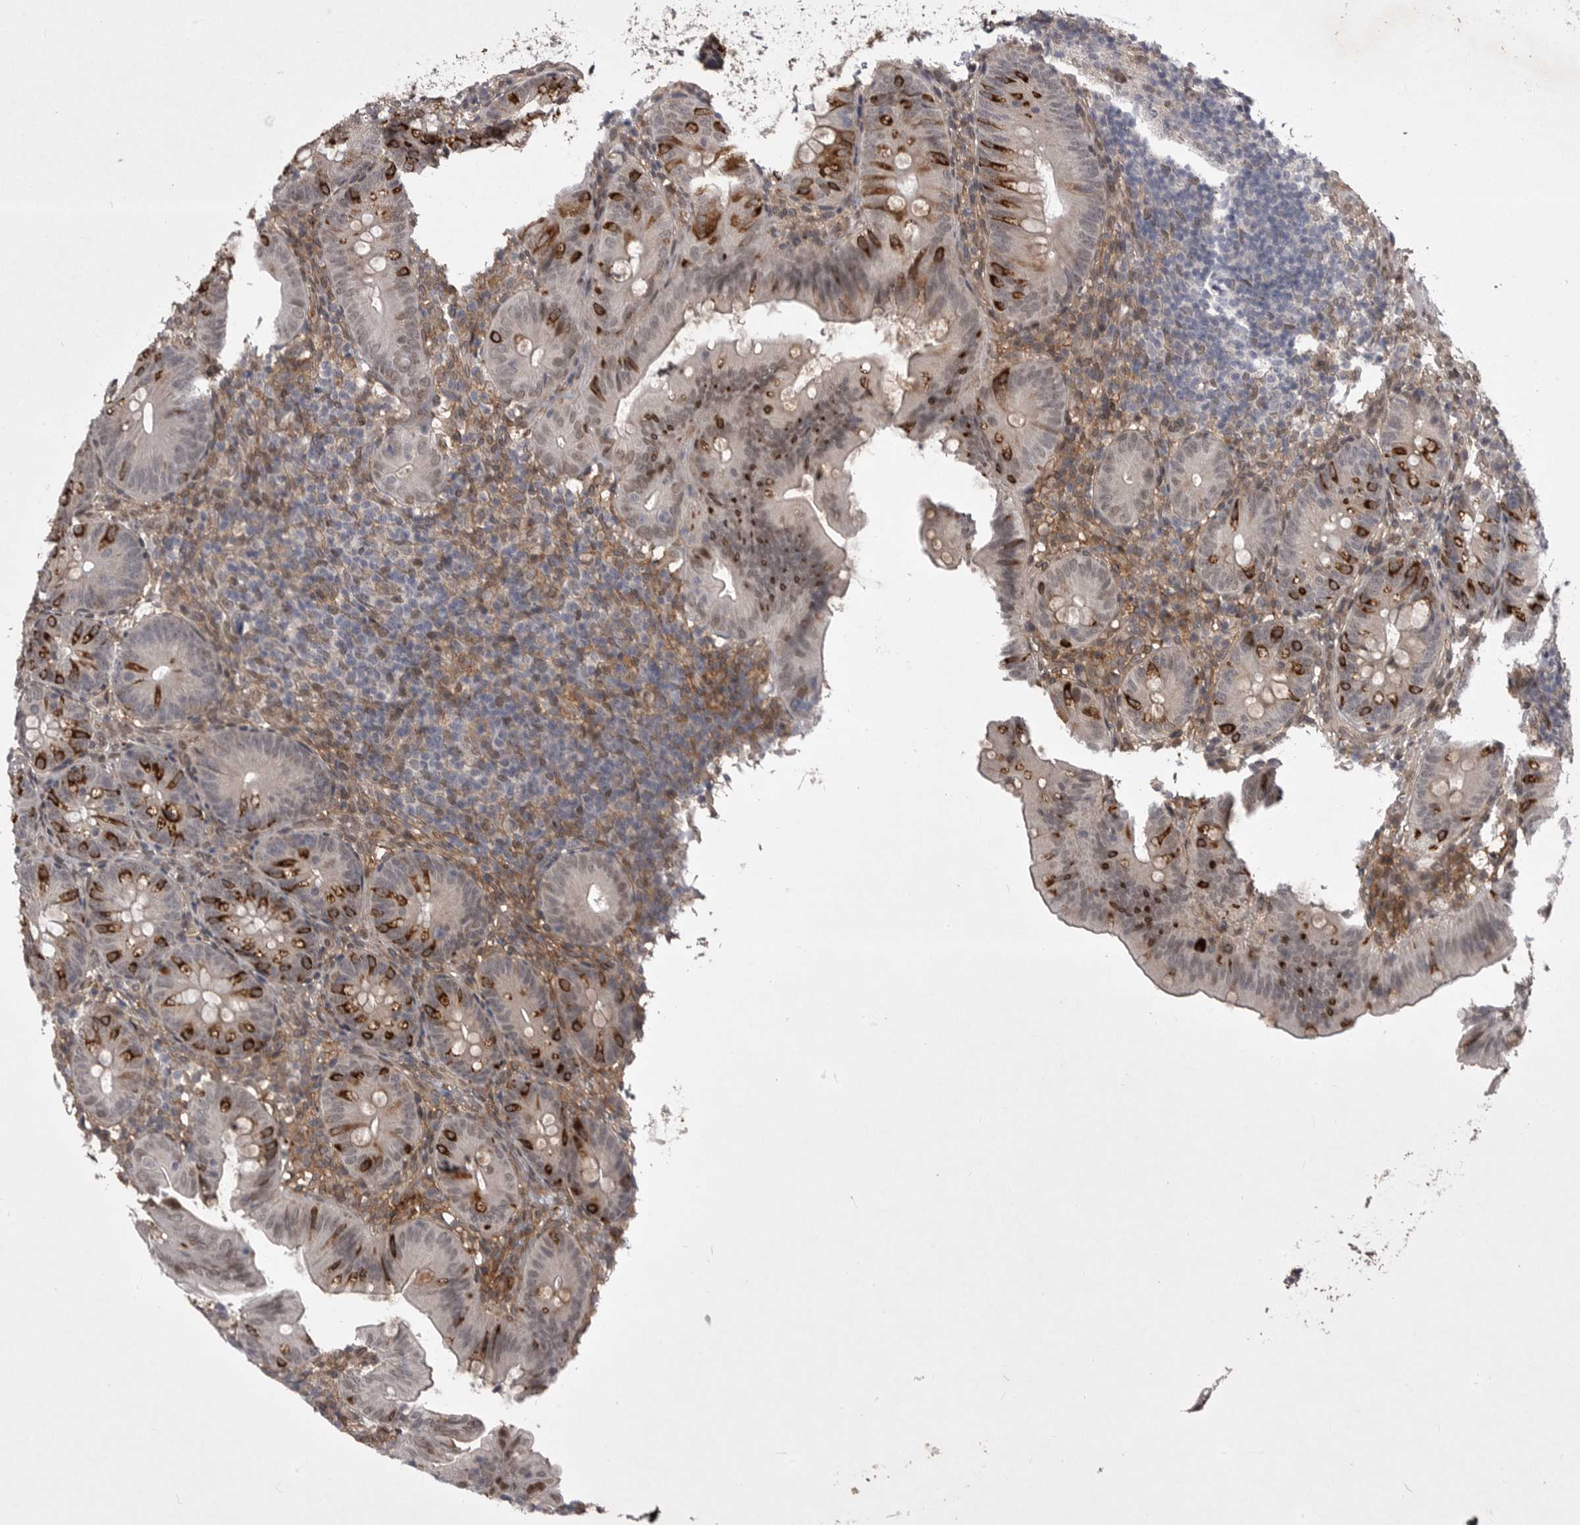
{"staining": {"intensity": "strong", "quantity": "25%-75%", "location": "cytoplasmic/membranous,nuclear"}, "tissue": "appendix", "cell_type": "Glandular cells", "image_type": "normal", "snomed": [{"axis": "morphology", "description": "Normal tissue, NOS"}, {"axis": "topography", "description": "Appendix"}], "caption": "Immunohistochemistry (IHC) image of unremarkable human appendix stained for a protein (brown), which displays high levels of strong cytoplasmic/membranous,nuclear staining in about 25%-75% of glandular cells.", "gene": "ABL1", "patient": {"sex": "male", "age": 1}}